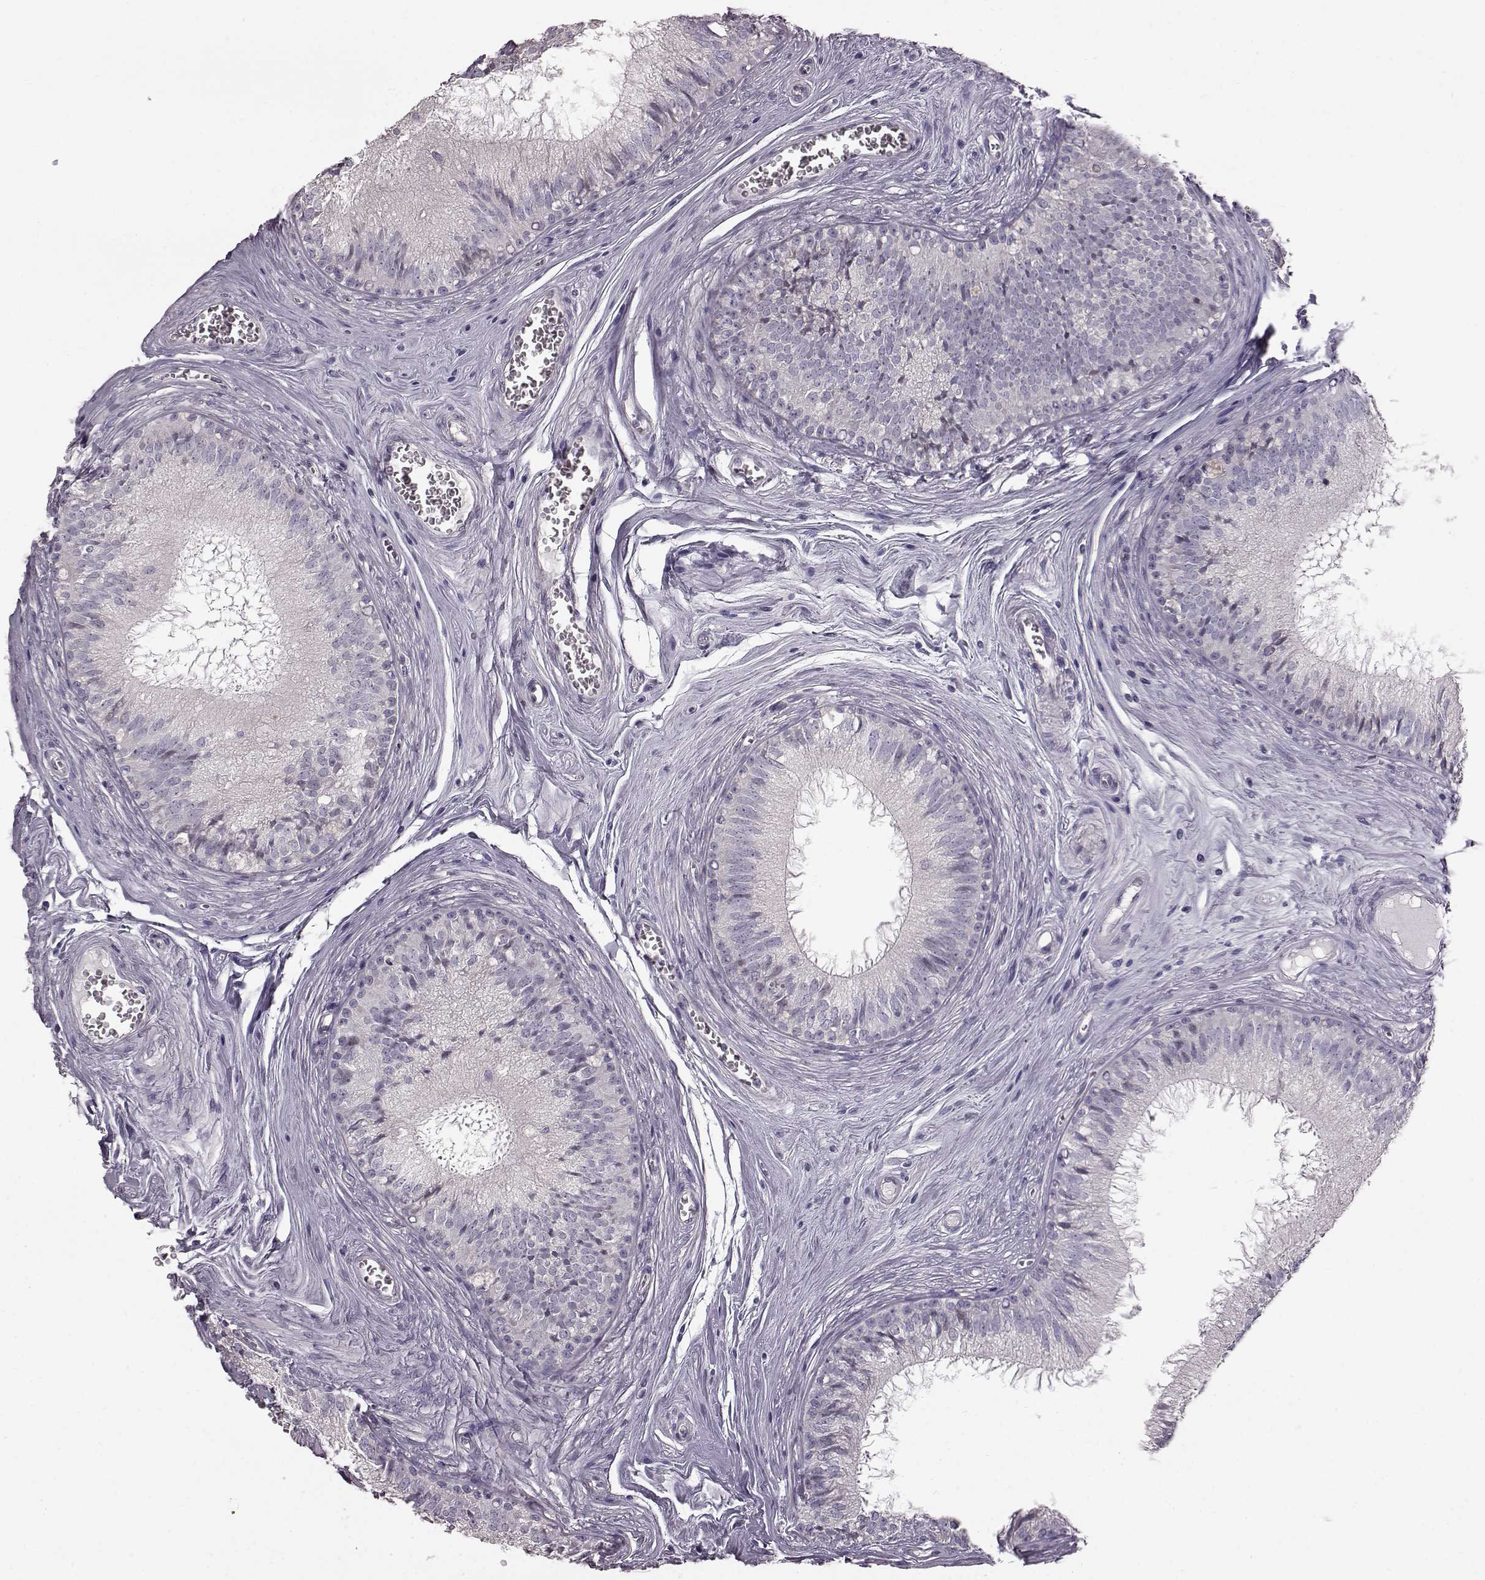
{"staining": {"intensity": "negative", "quantity": "none", "location": "none"}, "tissue": "epididymis", "cell_type": "Glandular cells", "image_type": "normal", "snomed": [{"axis": "morphology", "description": "Normal tissue, NOS"}, {"axis": "topography", "description": "Epididymis"}], "caption": "DAB immunohistochemical staining of unremarkable epididymis shows no significant positivity in glandular cells.", "gene": "TCHHL1", "patient": {"sex": "male", "age": 37}}